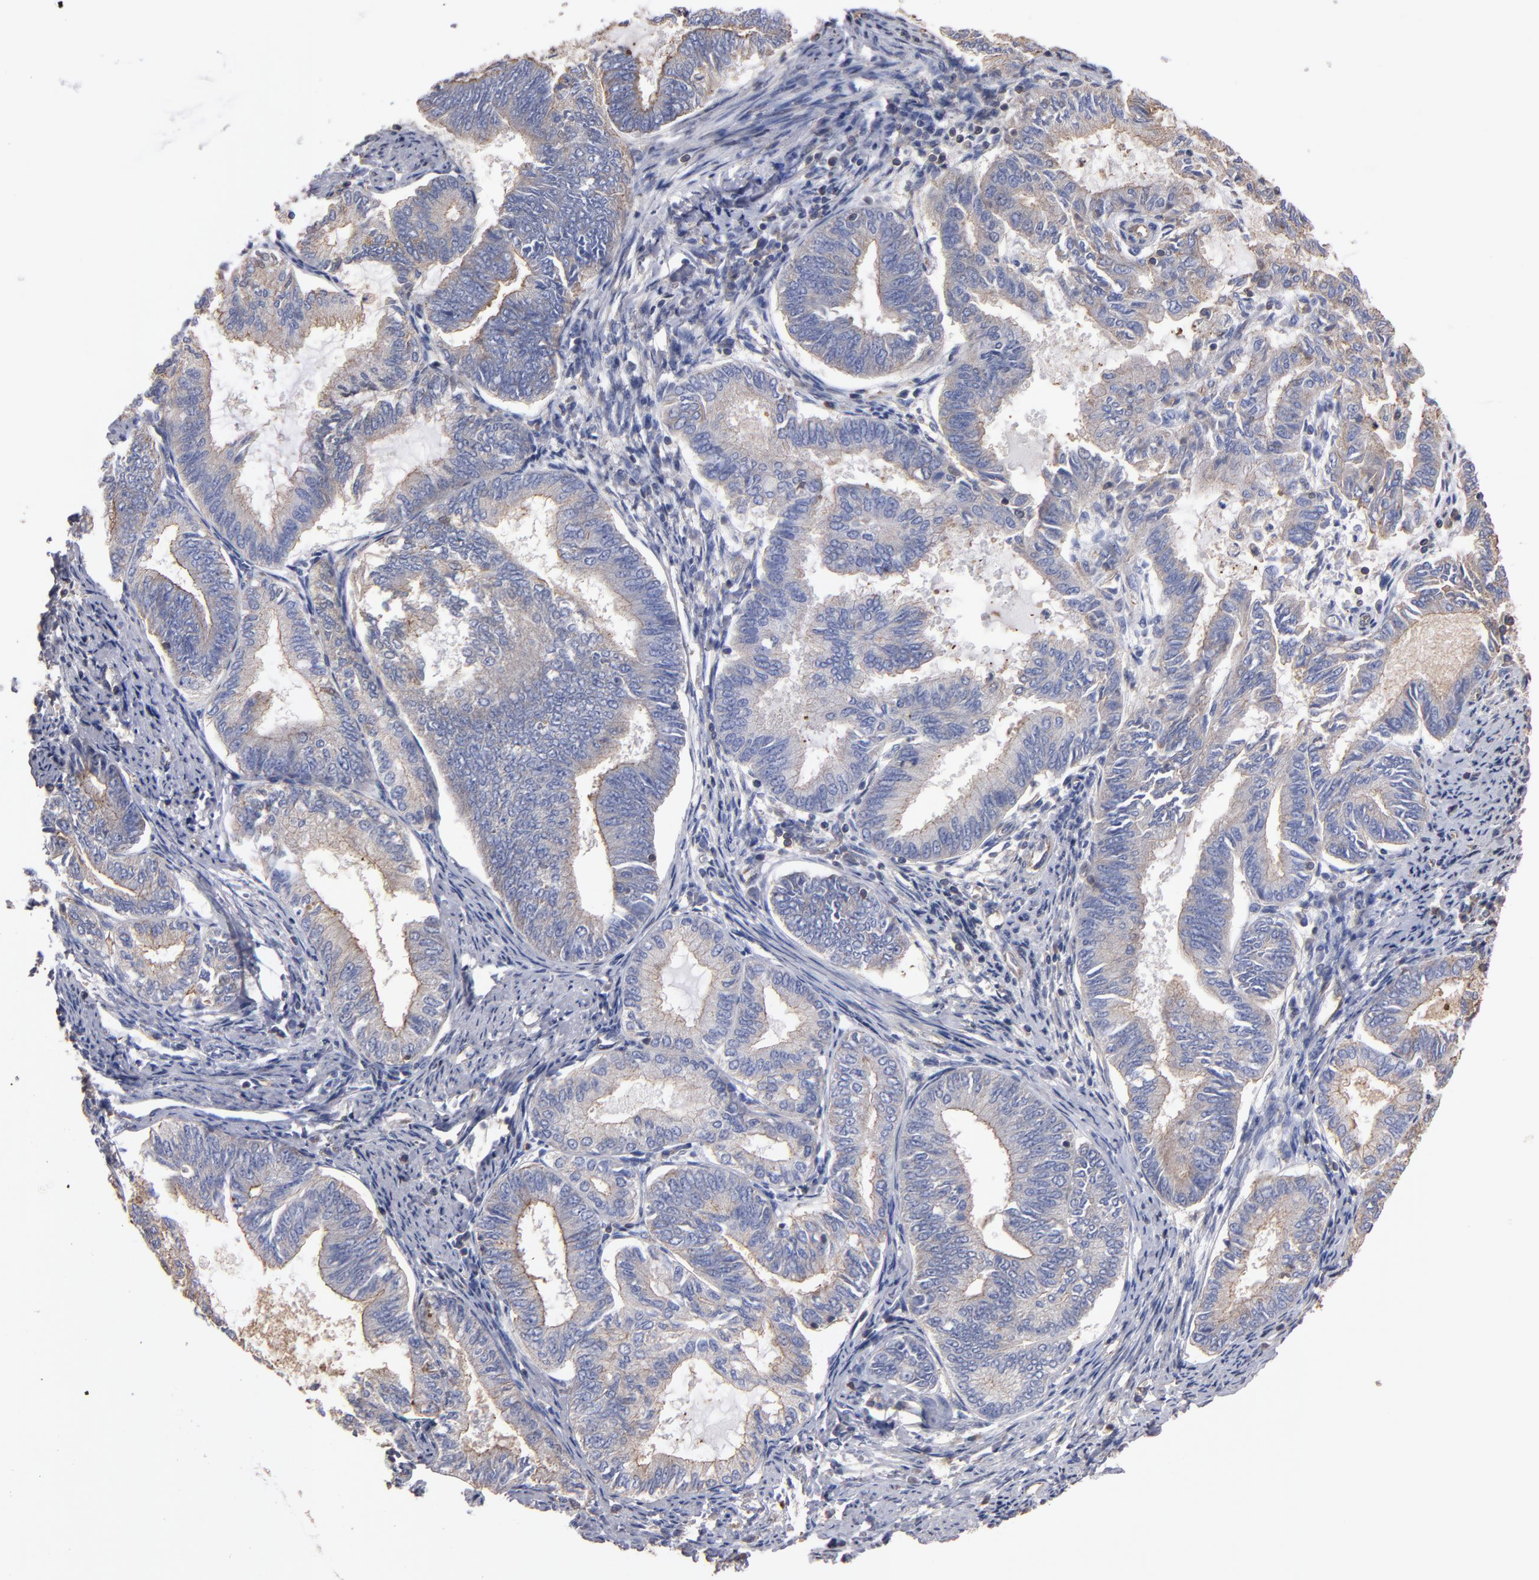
{"staining": {"intensity": "weak", "quantity": "25%-75%", "location": "cytoplasmic/membranous"}, "tissue": "endometrial cancer", "cell_type": "Tumor cells", "image_type": "cancer", "snomed": [{"axis": "morphology", "description": "Adenocarcinoma, NOS"}, {"axis": "topography", "description": "Endometrium"}], "caption": "The immunohistochemical stain shows weak cytoplasmic/membranous expression in tumor cells of adenocarcinoma (endometrial) tissue.", "gene": "ESYT2", "patient": {"sex": "female", "age": 86}}